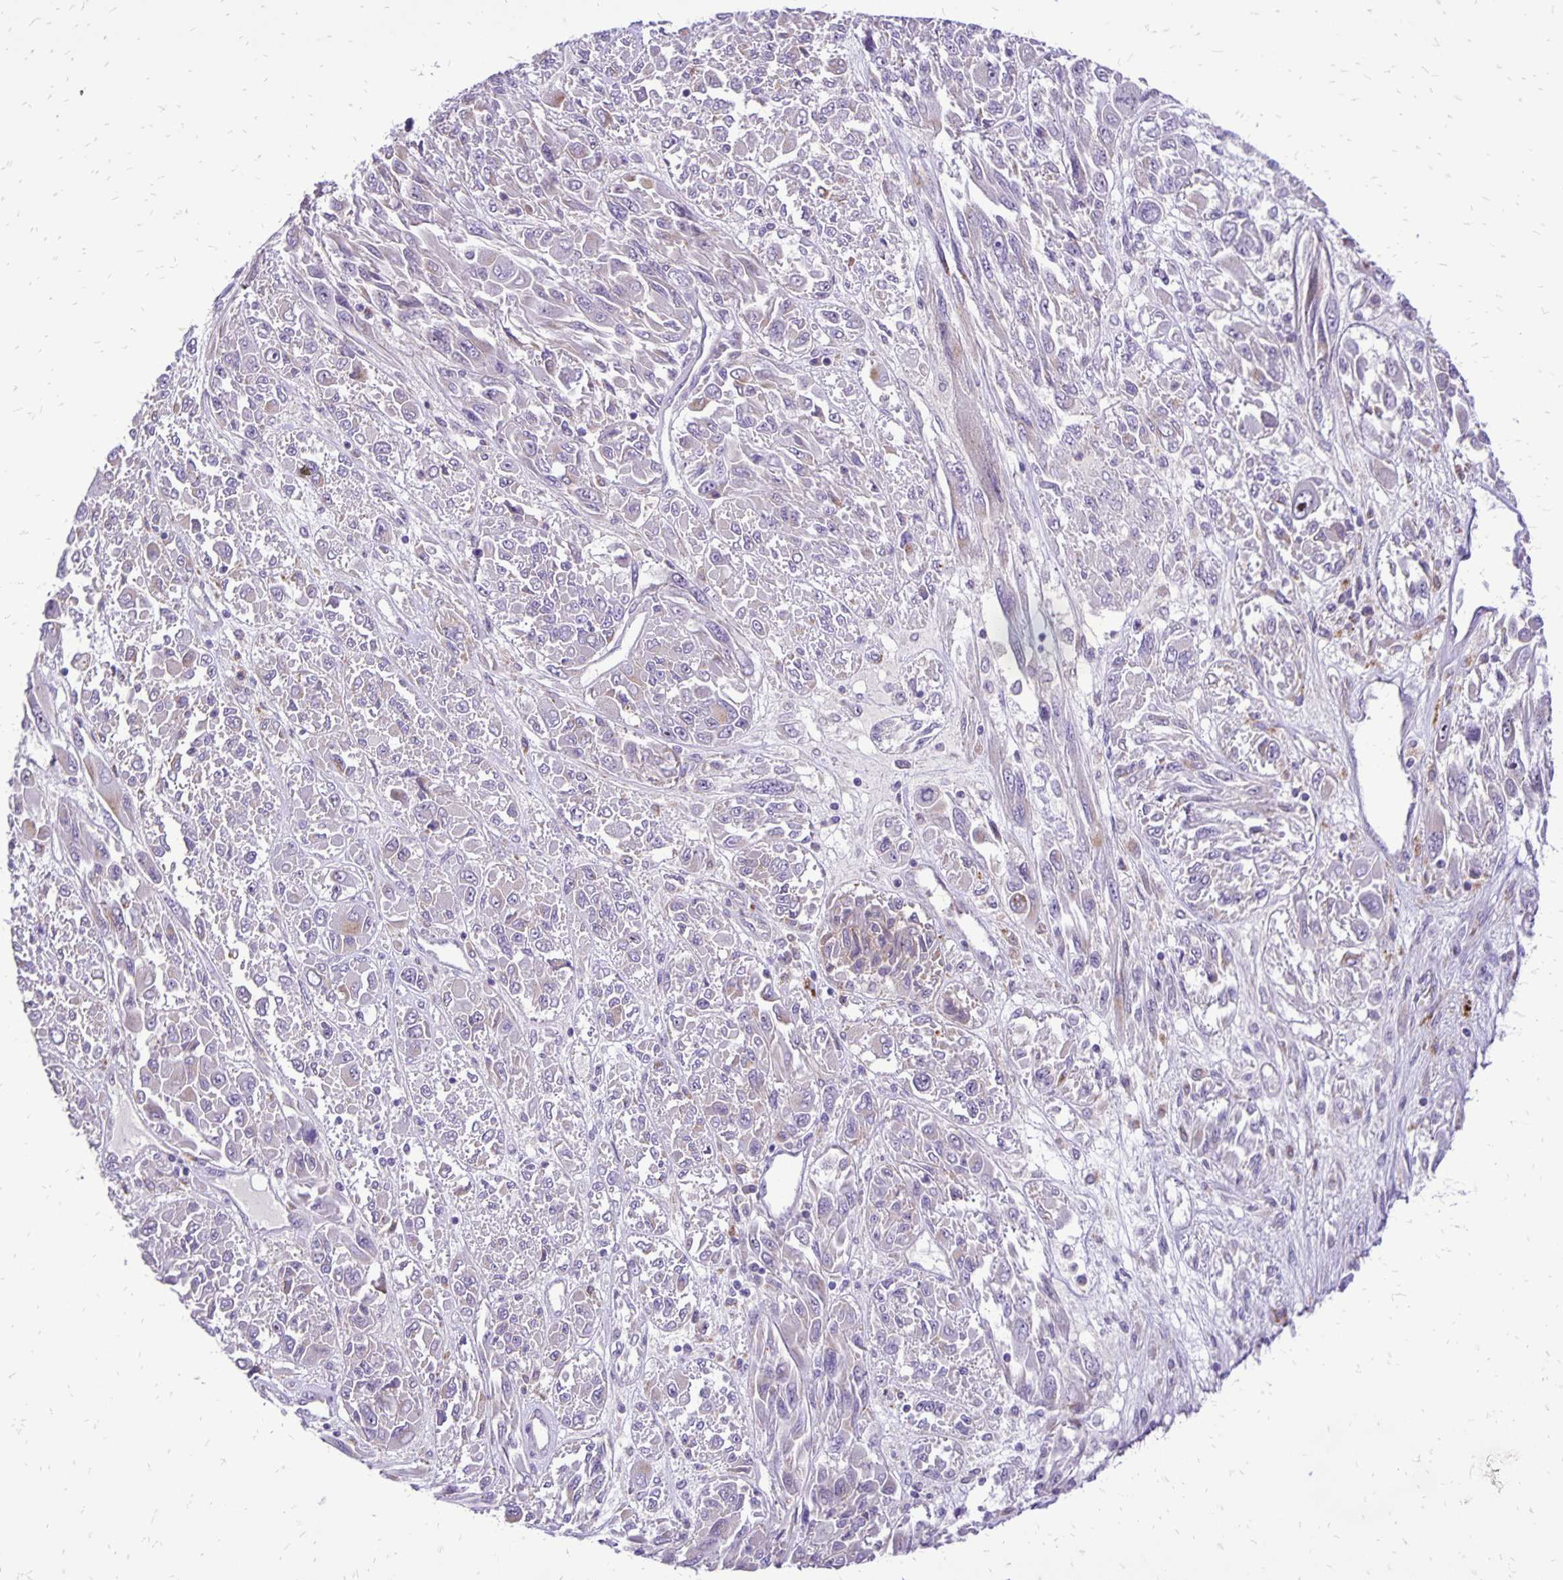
{"staining": {"intensity": "negative", "quantity": "none", "location": "none"}, "tissue": "melanoma", "cell_type": "Tumor cells", "image_type": "cancer", "snomed": [{"axis": "morphology", "description": "Malignant melanoma, NOS"}, {"axis": "topography", "description": "Skin"}], "caption": "DAB (3,3'-diaminobenzidine) immunohistochemical staining of malignant melanoma reveals no significant expression in tumor cells.", "gene": "EIF5A", "patient": {"sex": "female", "age": 91}}